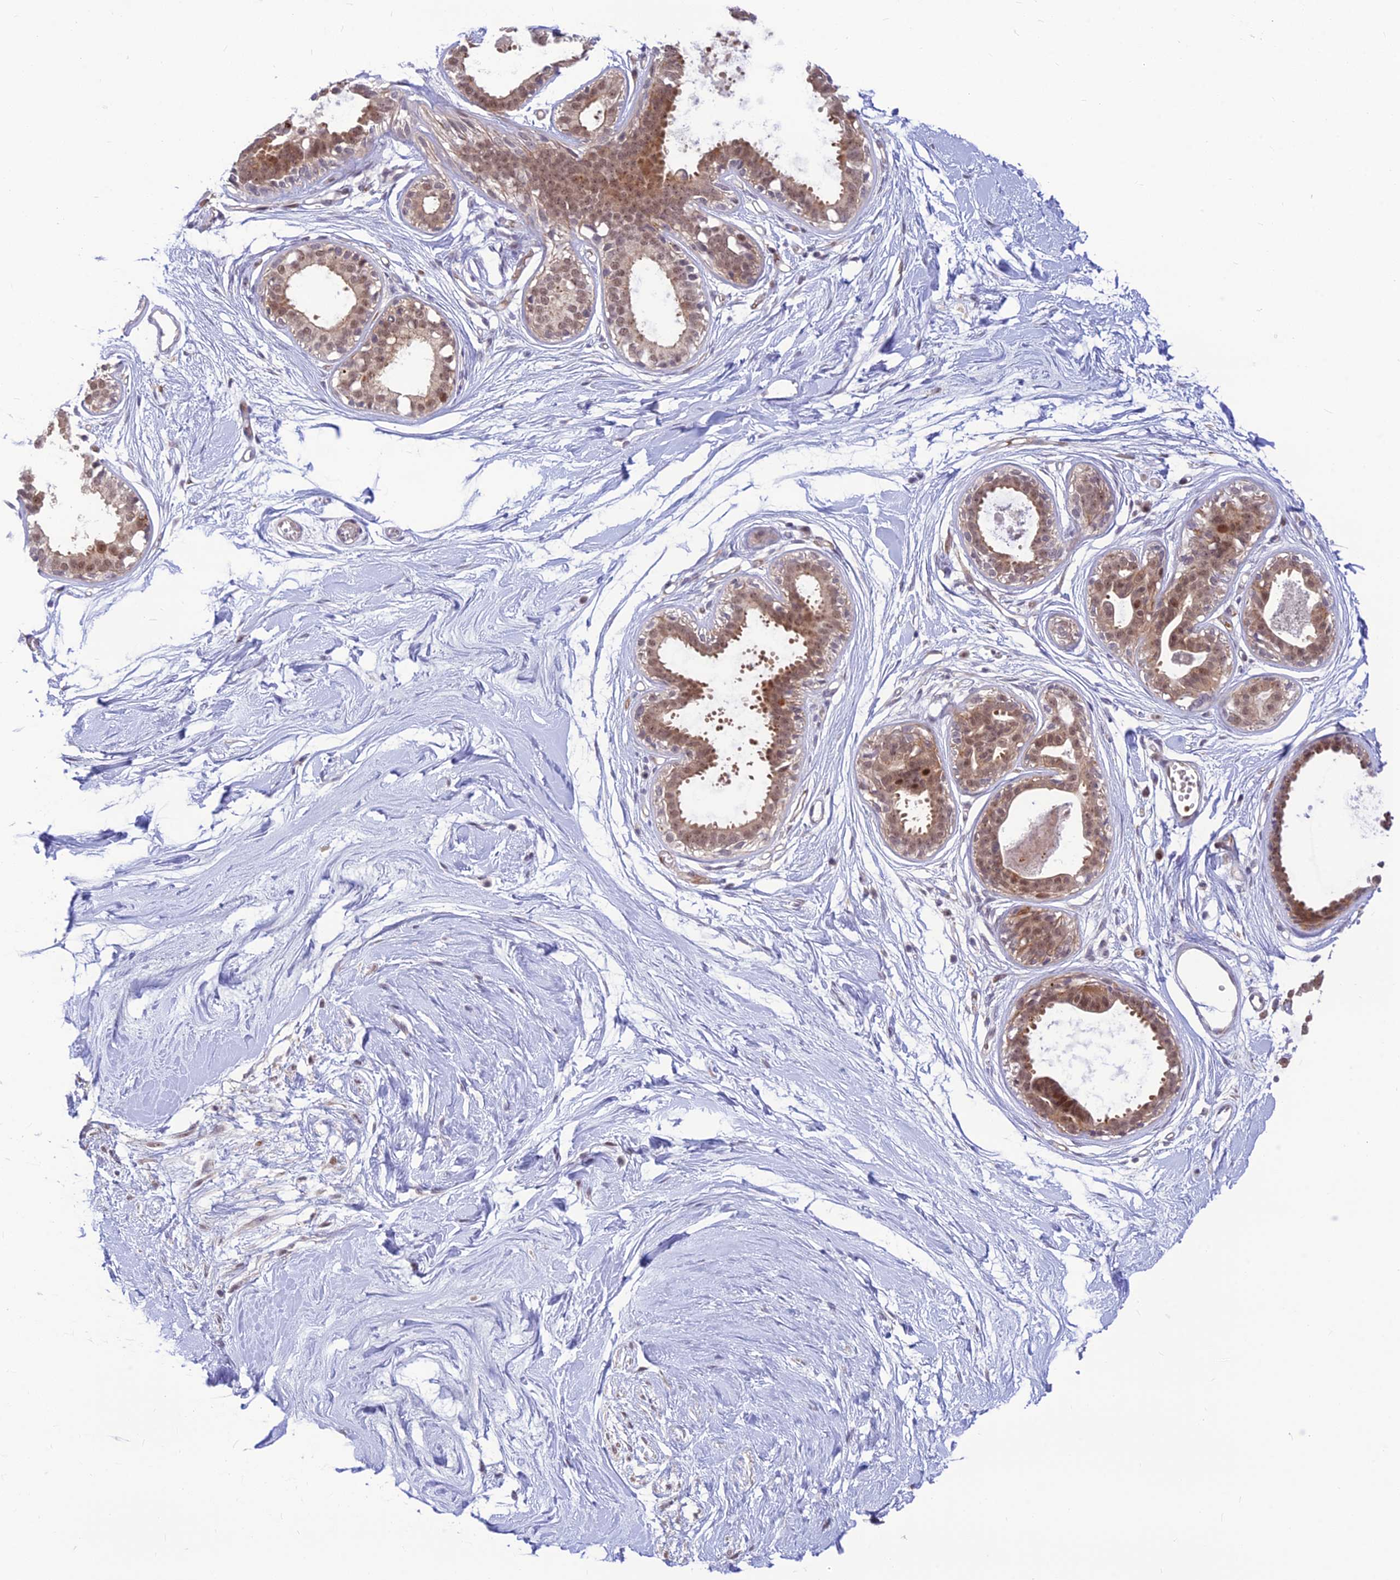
{"staining": {"intensity": "negative", "quantity": "none", "location": "none"}, "tissue": "breast", "cell_type": "Adipocytes", "image_type": "normal", "snomed": [{"axis": "morphology", "description": "Normal tissue, NOS"}, {"axis": "topography", "description": "Breast"}], "caption": "DAB immunohistochemical staining of benign breast displays no significant positivity in adipocytes. (DAB (3,3'-diaminobenzidine) immunohistochemistry with hematoxylin counter stain).", "gene": "ASPDH", "patient": {"sex": "female", "age": 45}}